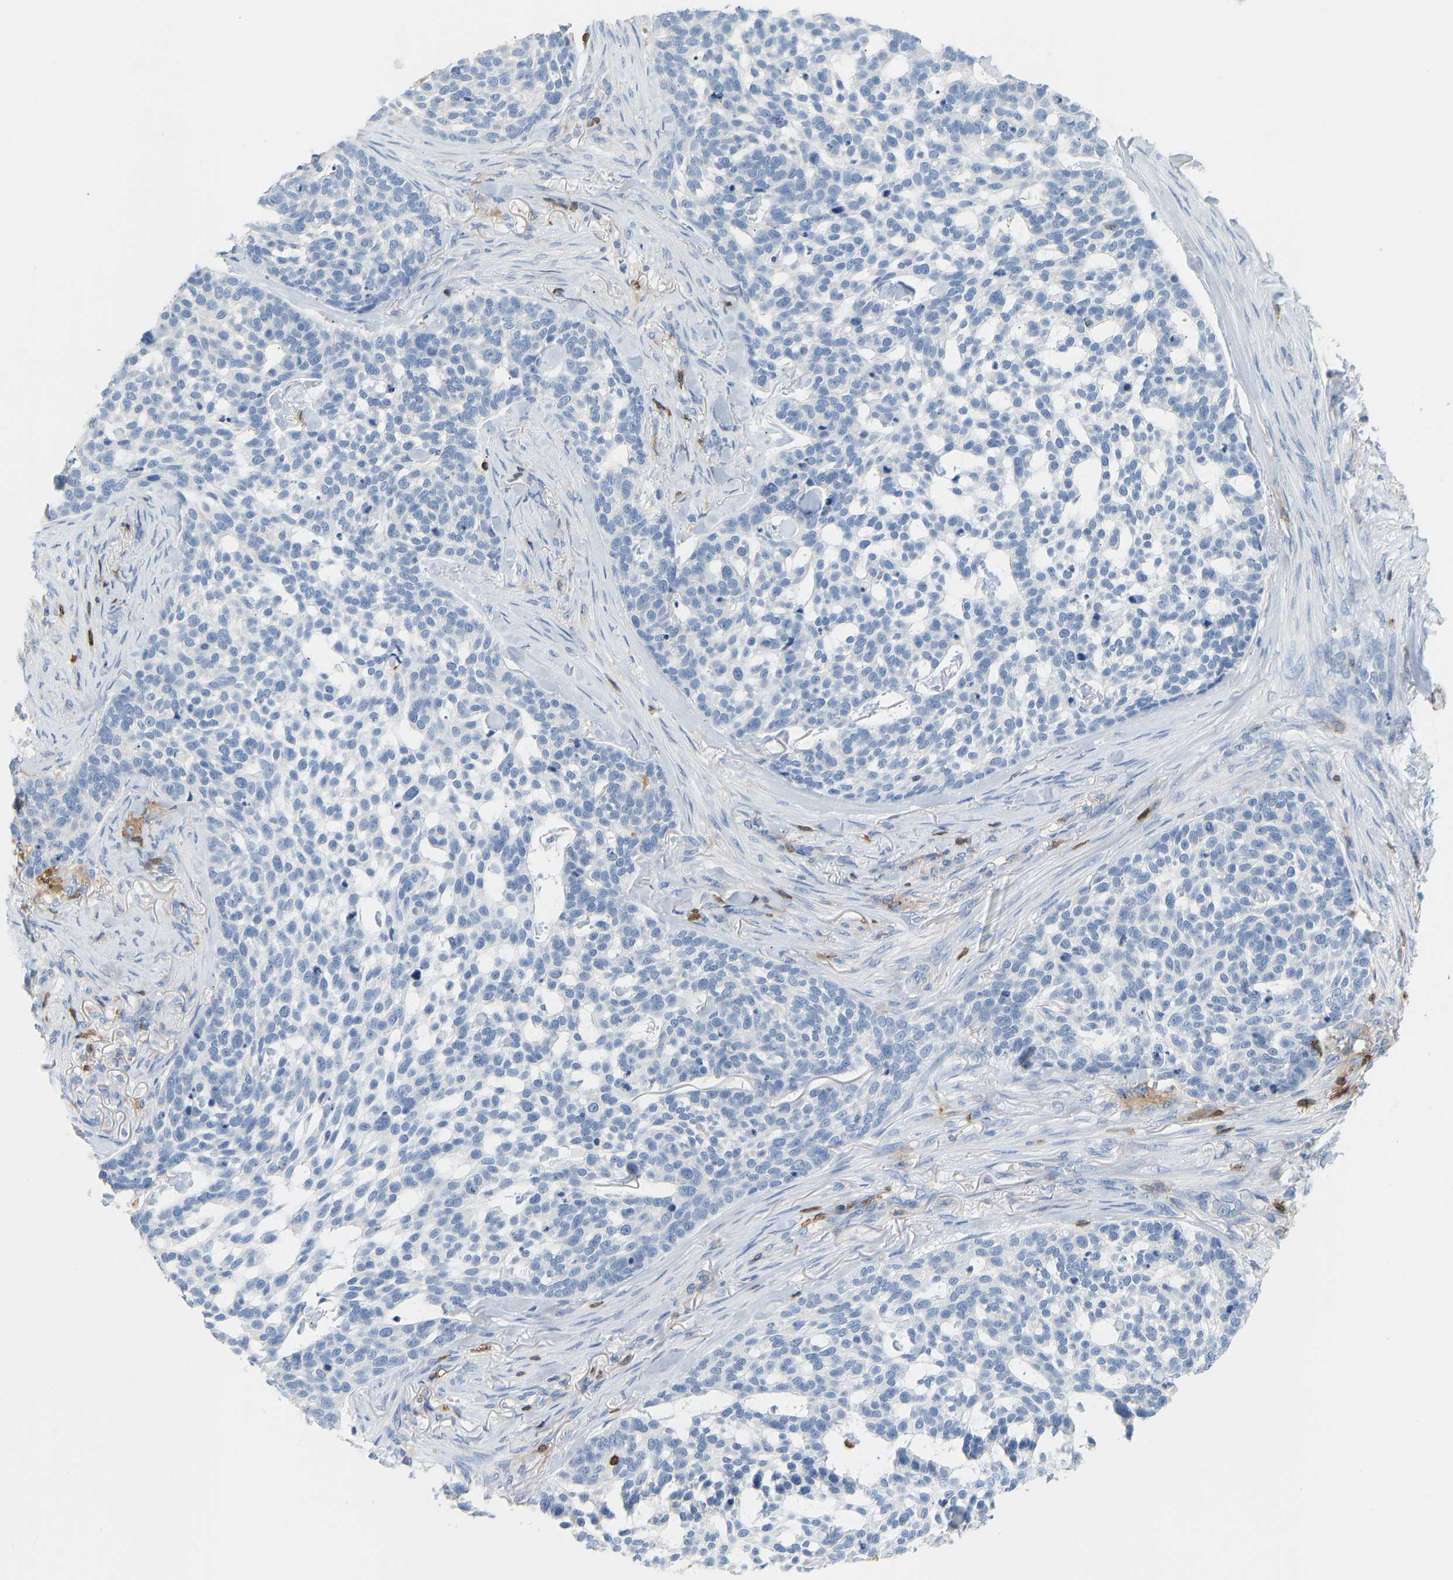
{"staining": {"intensity": "negative", "quantity": "none", "location": "none"}, "tissue": "skin cancer", "cell_type": "Tumor cells", "image_type": "cancer", "snomed": [{"axis": "morphology", "description": "Basal cell carcinoma"}, {"axis": "topography", "description": "Skin"}], "caption": "Basal cell carcinoma (skin) stained for a protein using immunohistochemistry exhibits no expression tumor cells.", "gene": "EVL", "patient": {"sex": "female", "age": 64}}